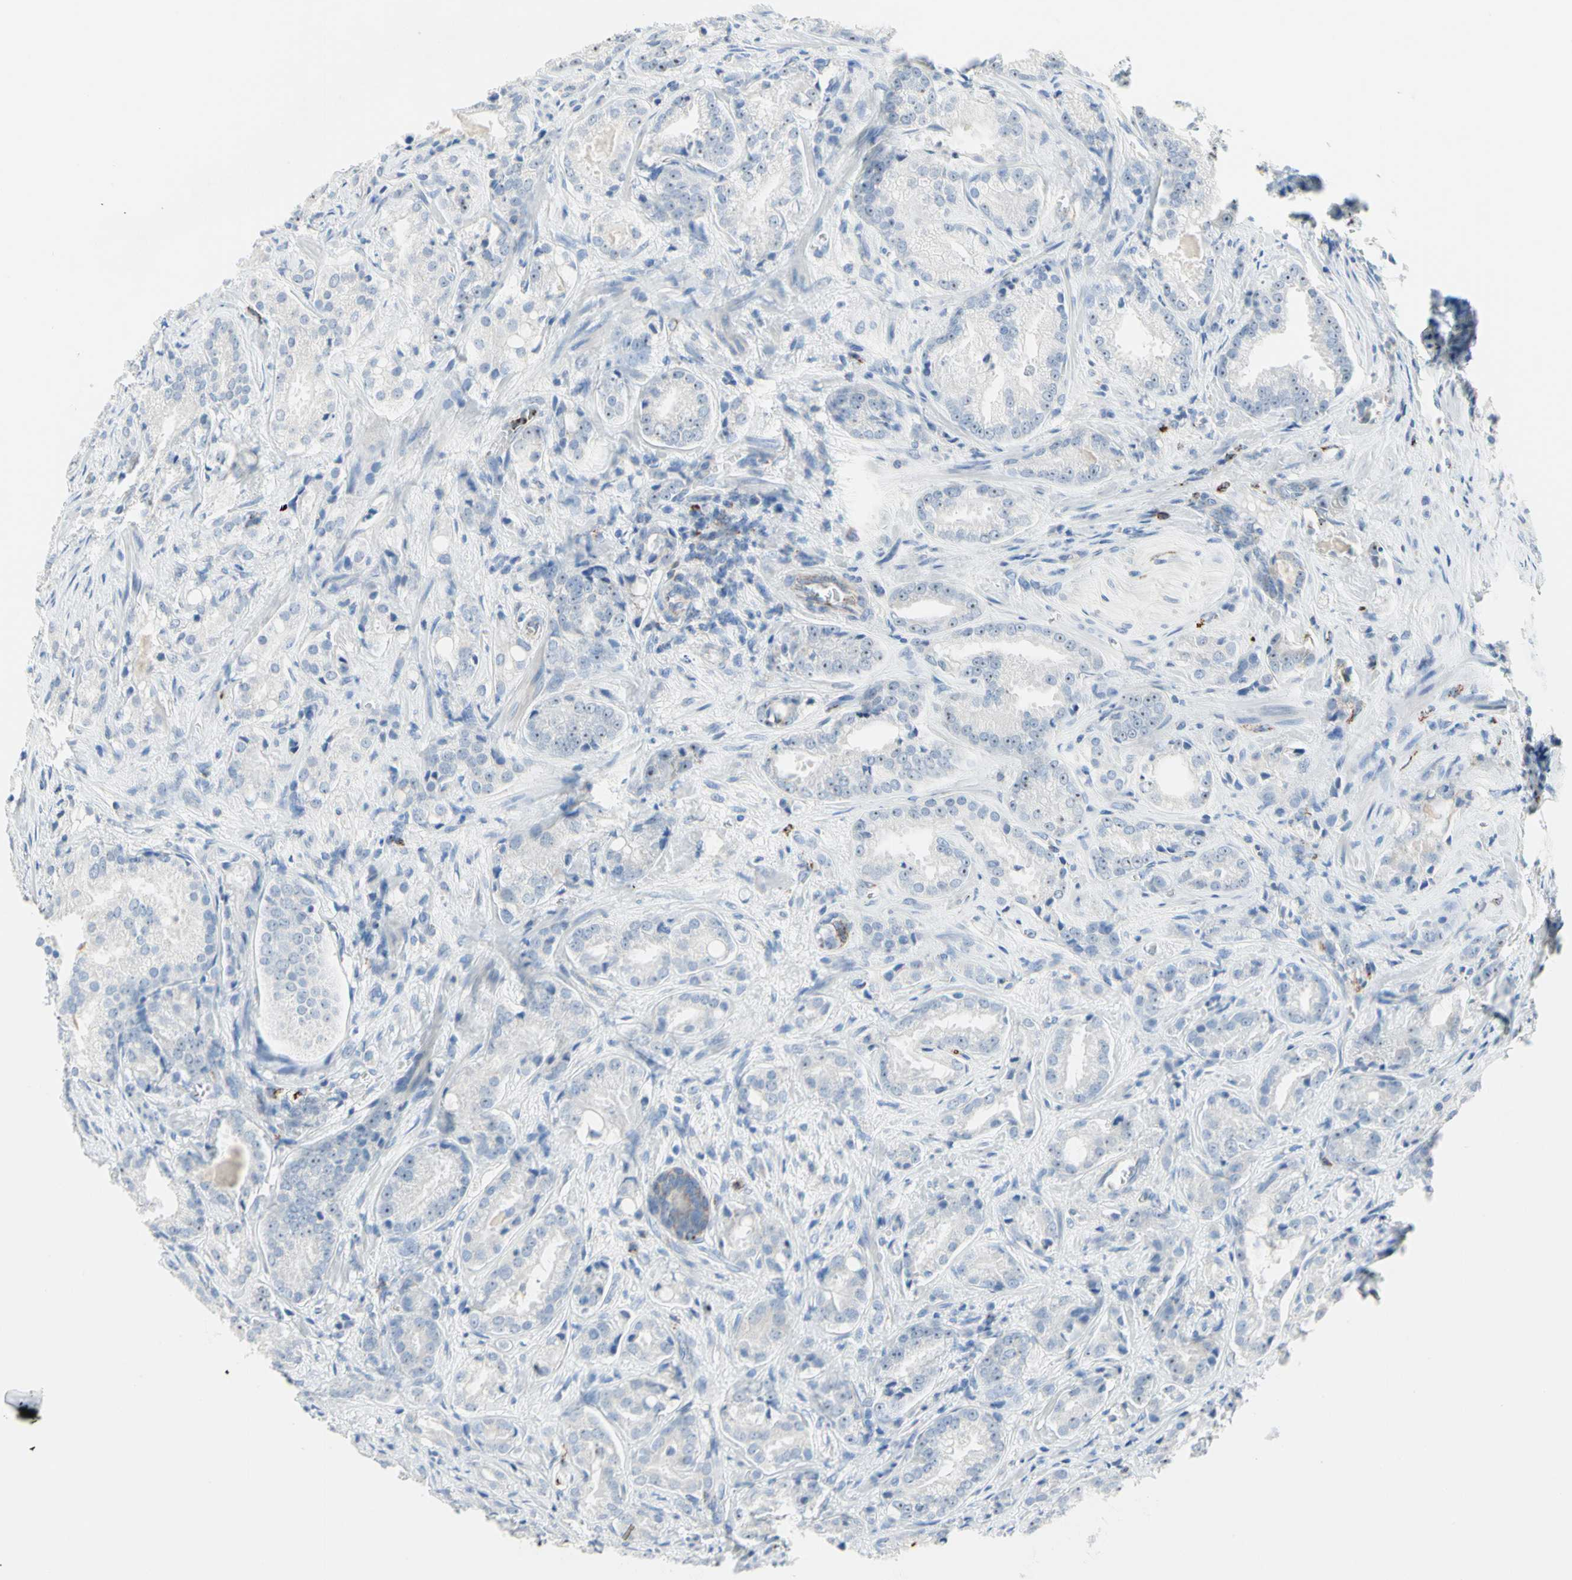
{"staining": {"intensity": "weak", "quantity": "<25%", "location": "nuclear"}, "tissue": "prostate cancer", "cell_type": "Tumor cells", "image_type": "cancer", "snomed": [{"axis": "morphology", "description": "Adenocarcinoma, High grade"}, {"axis": "topography", "description": "Prostate"}], "caption": "High power microscopy histopathology image of an IHC photomicrograph of prostate high-grade adenocarcinoma, revealing no significant staining in tumor cells.", "gene": "CYSLTR1", "patient": {"sex": "male", "age": 64}}